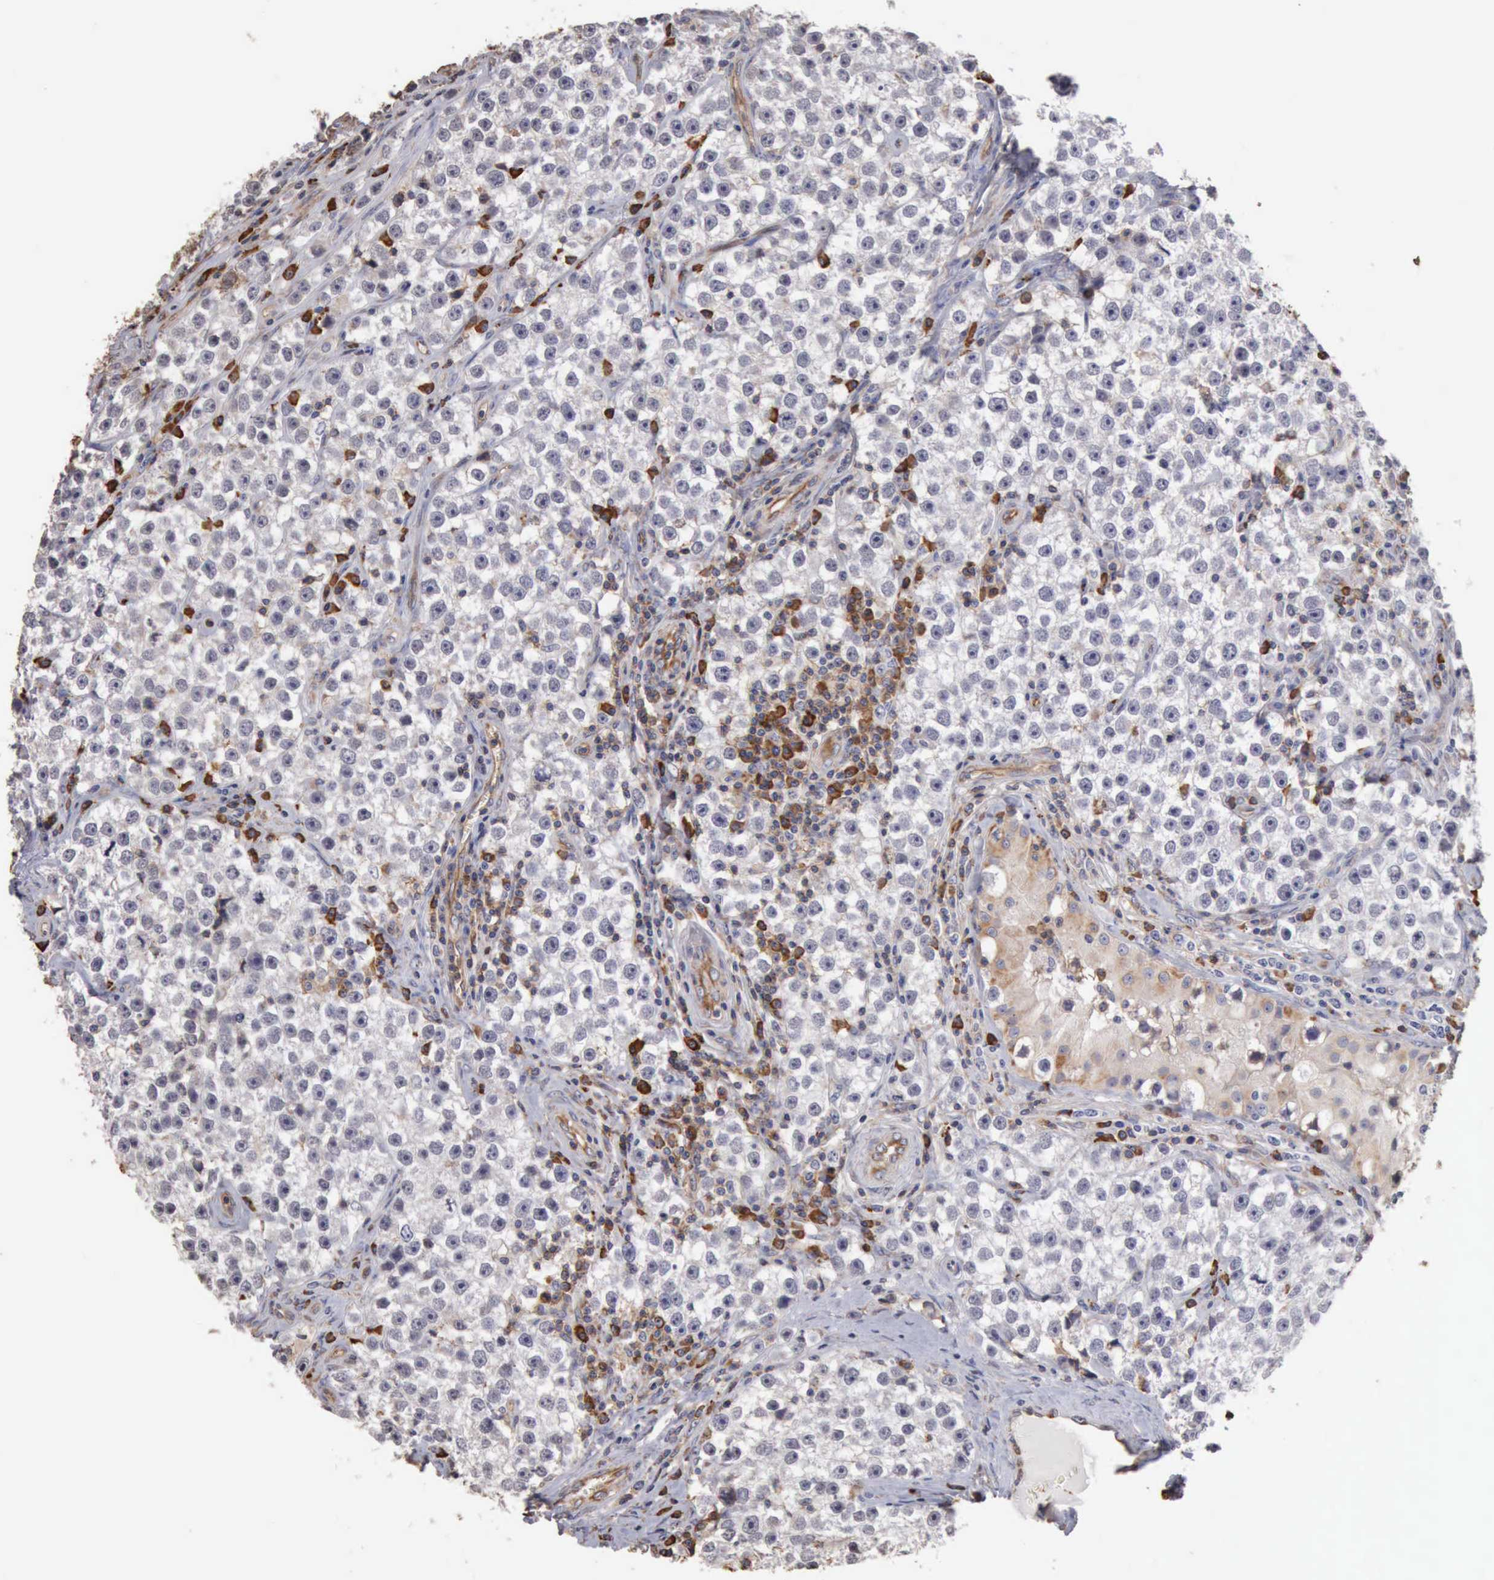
{"staining": {"intensity": "negative", "quantity": "none", "location": "none"}, "tissue": "testis cancer", "cell_type": "Tumor cells", "image_type": "cancer", "snomed": [{"axis": "morphology", "description": "Seminoma, NOS"}, {"axis": "topography", "description": "Testis"}], "caption": "The photomicrograph shows no significant positivity in tumor cells of testis cancer. Nuclei are stained in blue.", "gene": "GPR101", "patient": {"sex": "male", "age": 32}}